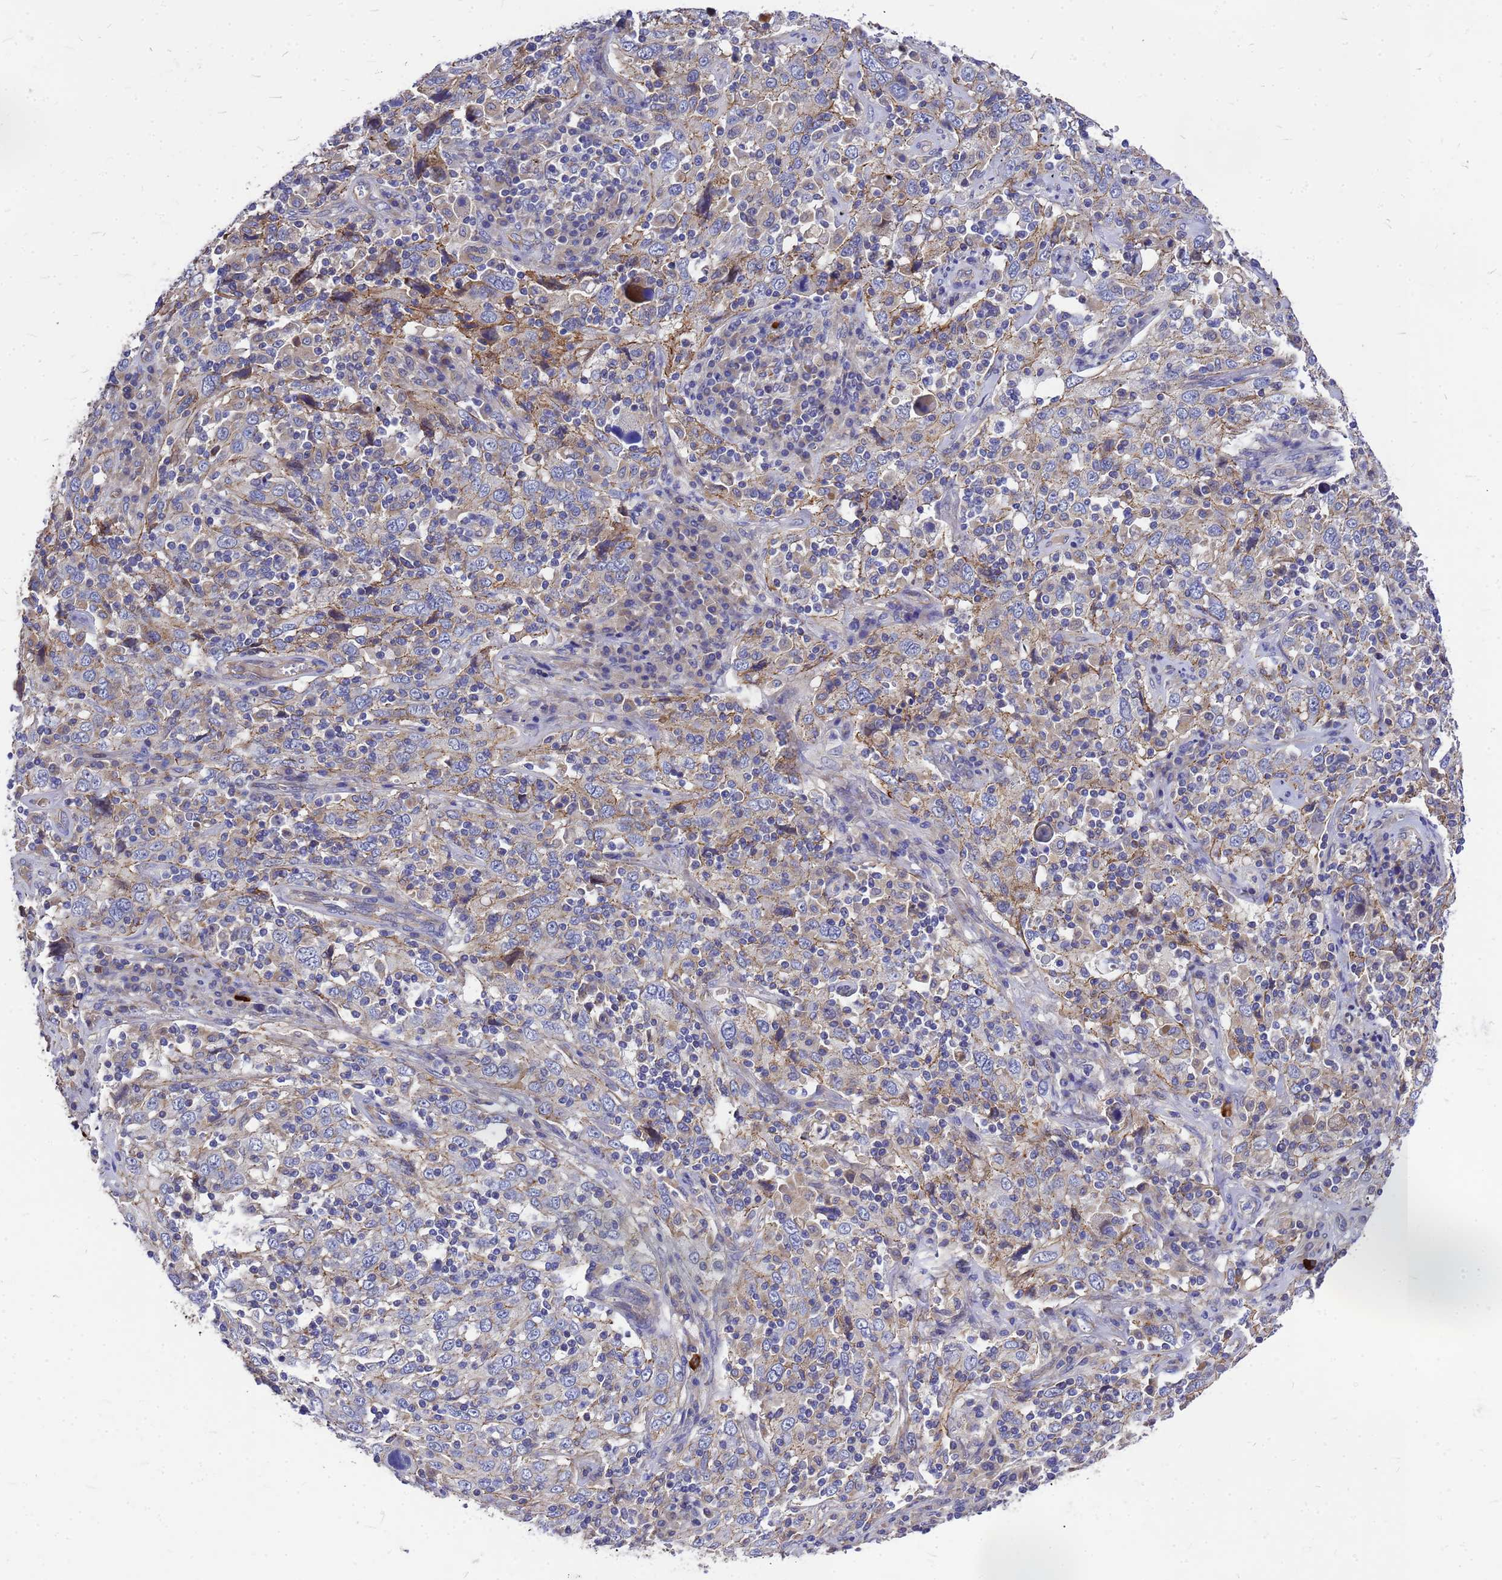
{"staining": {"intensity": "weak", "quantity": ">75%", "location": "cytoplasmic/membranous"}, "tissue": "cervical cancer", "cell_type": "Tumor cells", "image_type": "cancer", "snomed": [{"axis": "morphology", "description": "Squamous cell carcinoma, NOS"}, {"axis": "topography", "description": "Cervix"}], "caption": "This is an image of IHC staining of cervical squamous cell carcinoma, which shows weak positivity in the cytoplasmic/membranous of tumor cells.", "gene": "FBXW5", "patient": {"sex": "female", "age": 46}}